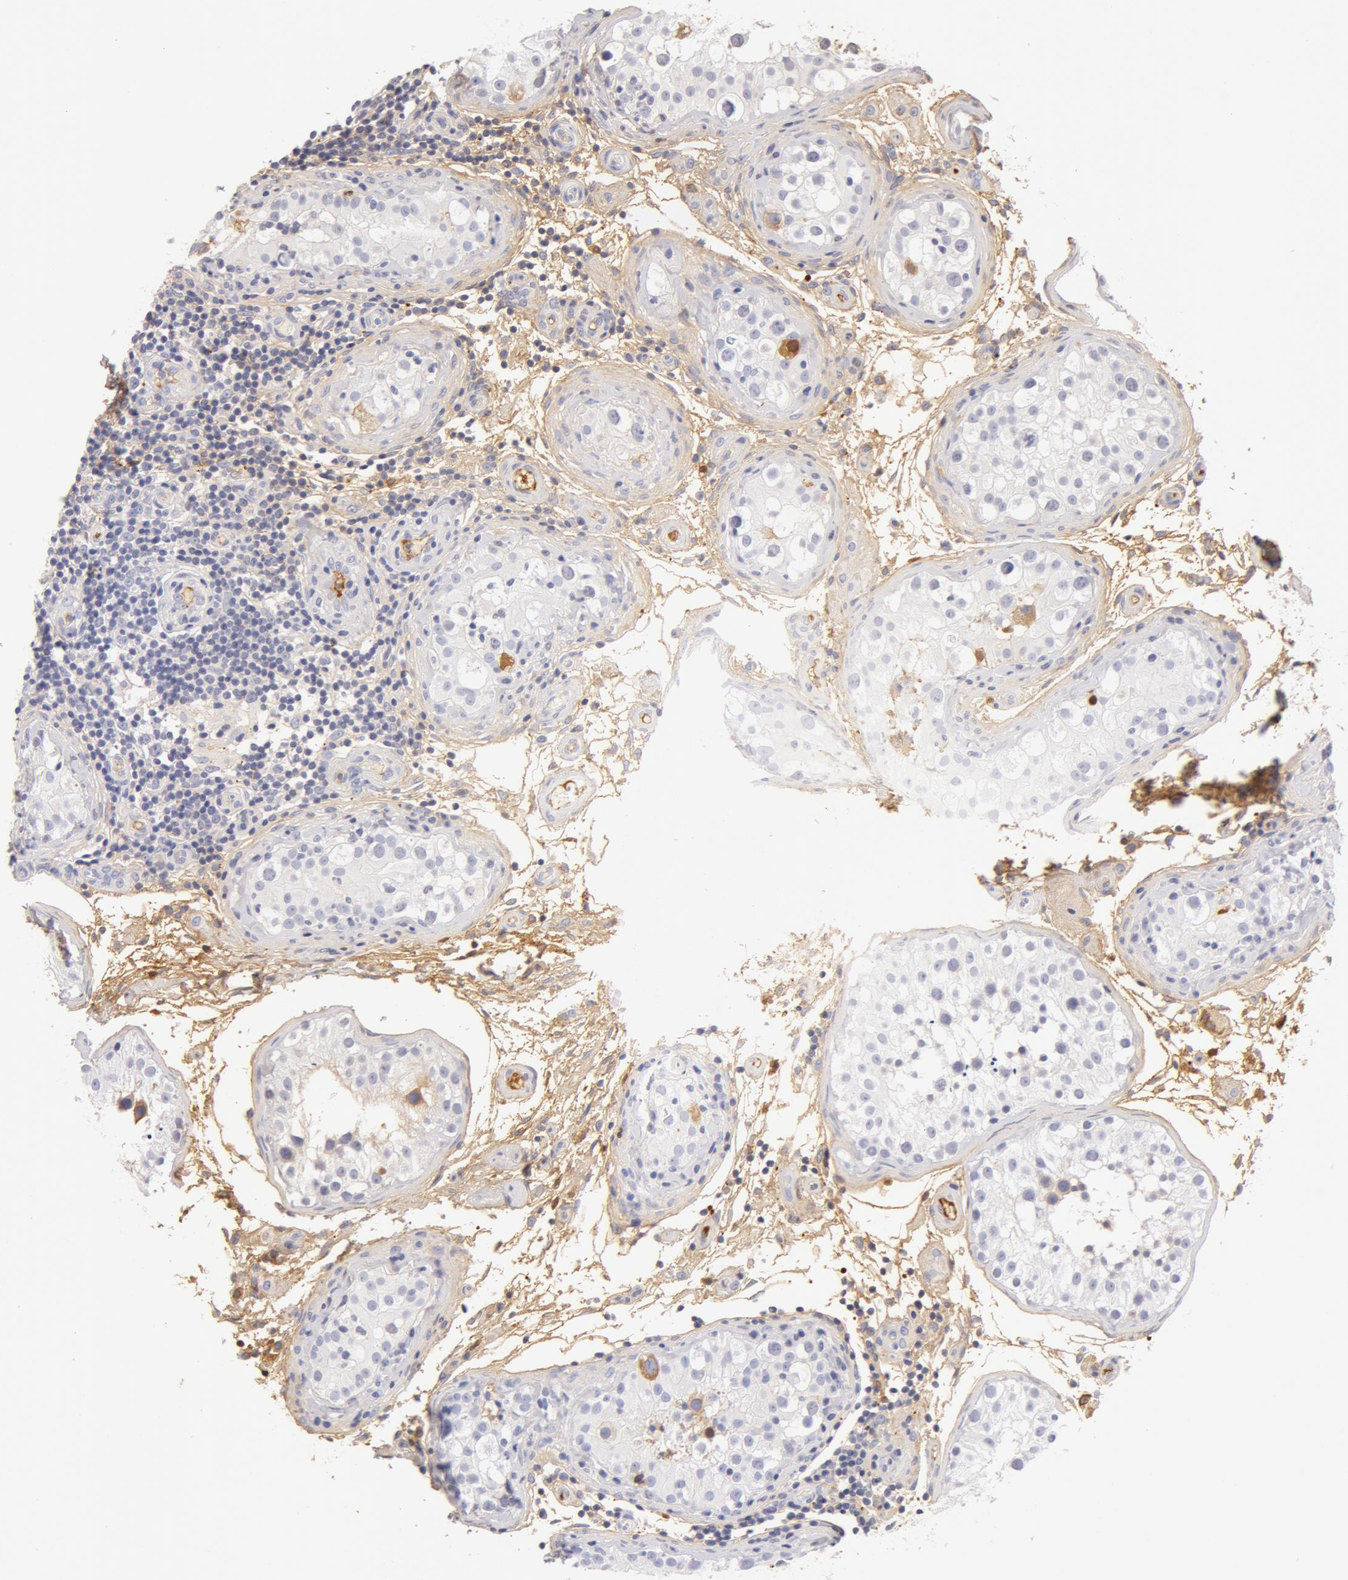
{"staining": {"intensity": "weak", "quantity": "25%-75%", "location": "cytoplasmic/membranous,nuclear"}, "tissue": "testis", "cell_type": "Cells in seminiferous ducts", "image_type": "normal", "snomed": [{"axis": "morphology", "description": "Normal tissue, NOS"}, {"axis": "topography", "description": "Testis"}], "caption": "A photomicrograph showing weak cytoplasmic/membranous,nuclear positivity in about 25%-75% of cells in seminiferous ducts in unremarkable testis, as visualized by brown immunohistochemical staining.", "gene": "GC", "patient": {"sex": "male", "age": 24}}